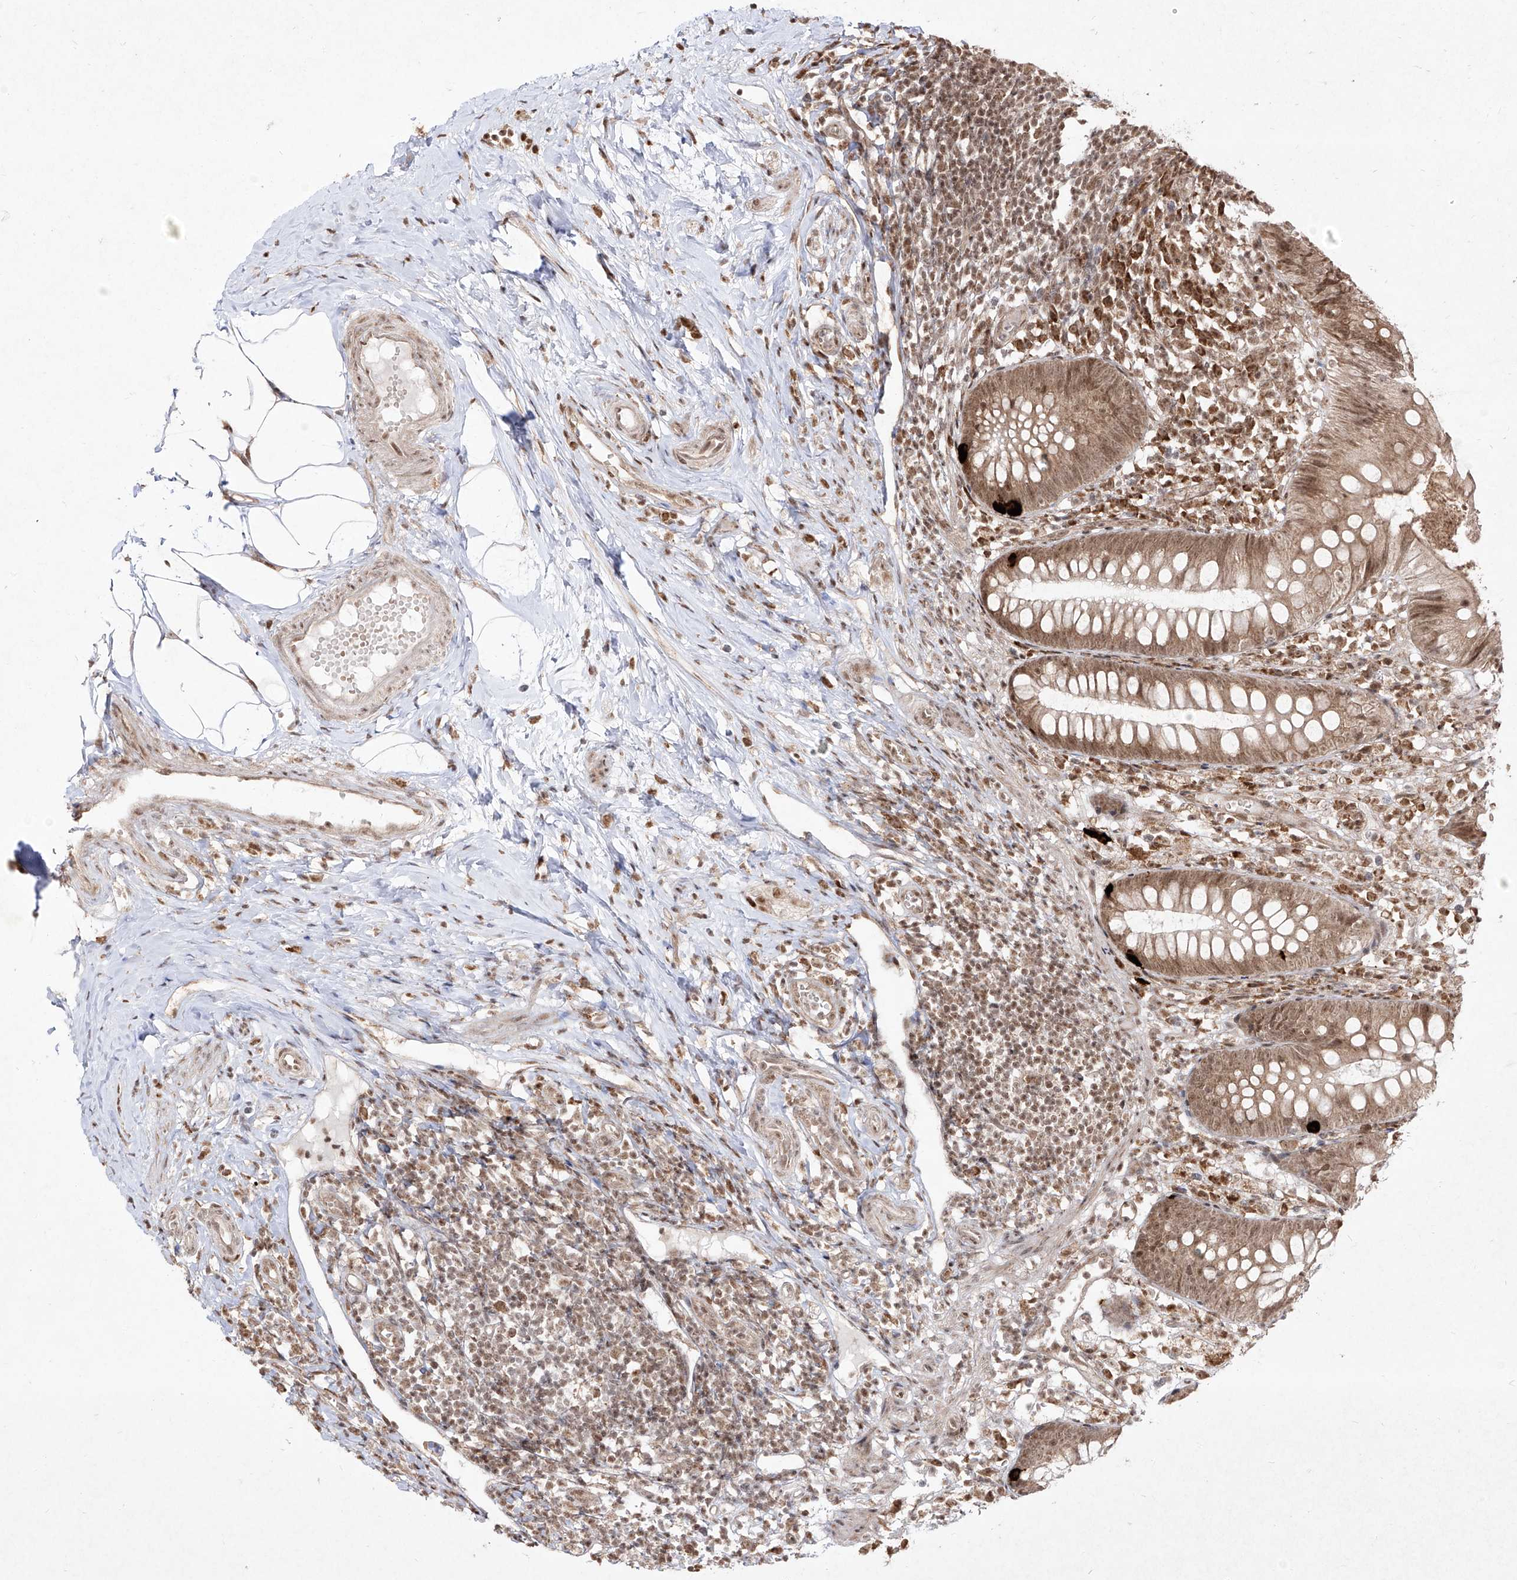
{"staining": {"intensity": "moderate", "quantity": ">75%", "location": "cytoplasmic/membranous,nuclear"}, "tissue": "appendix", "cell_type": "Glandular cells", "image_type": "normal", "snomed": [{"axis": "morphology", "description": "Normal tissue, NOS"}, {"axis": "topography", "description": "Appendix"}], "caption": "Moderate cytoplasmic/membranous,nuclear staining is appreciated in approximately >75% of glandular cells in normal appendix. (DAB = brown stain, brightfield microscopy at high magnification).", "gene": "SNRNP27", "patient": {"sex": "female", "age": 20}}